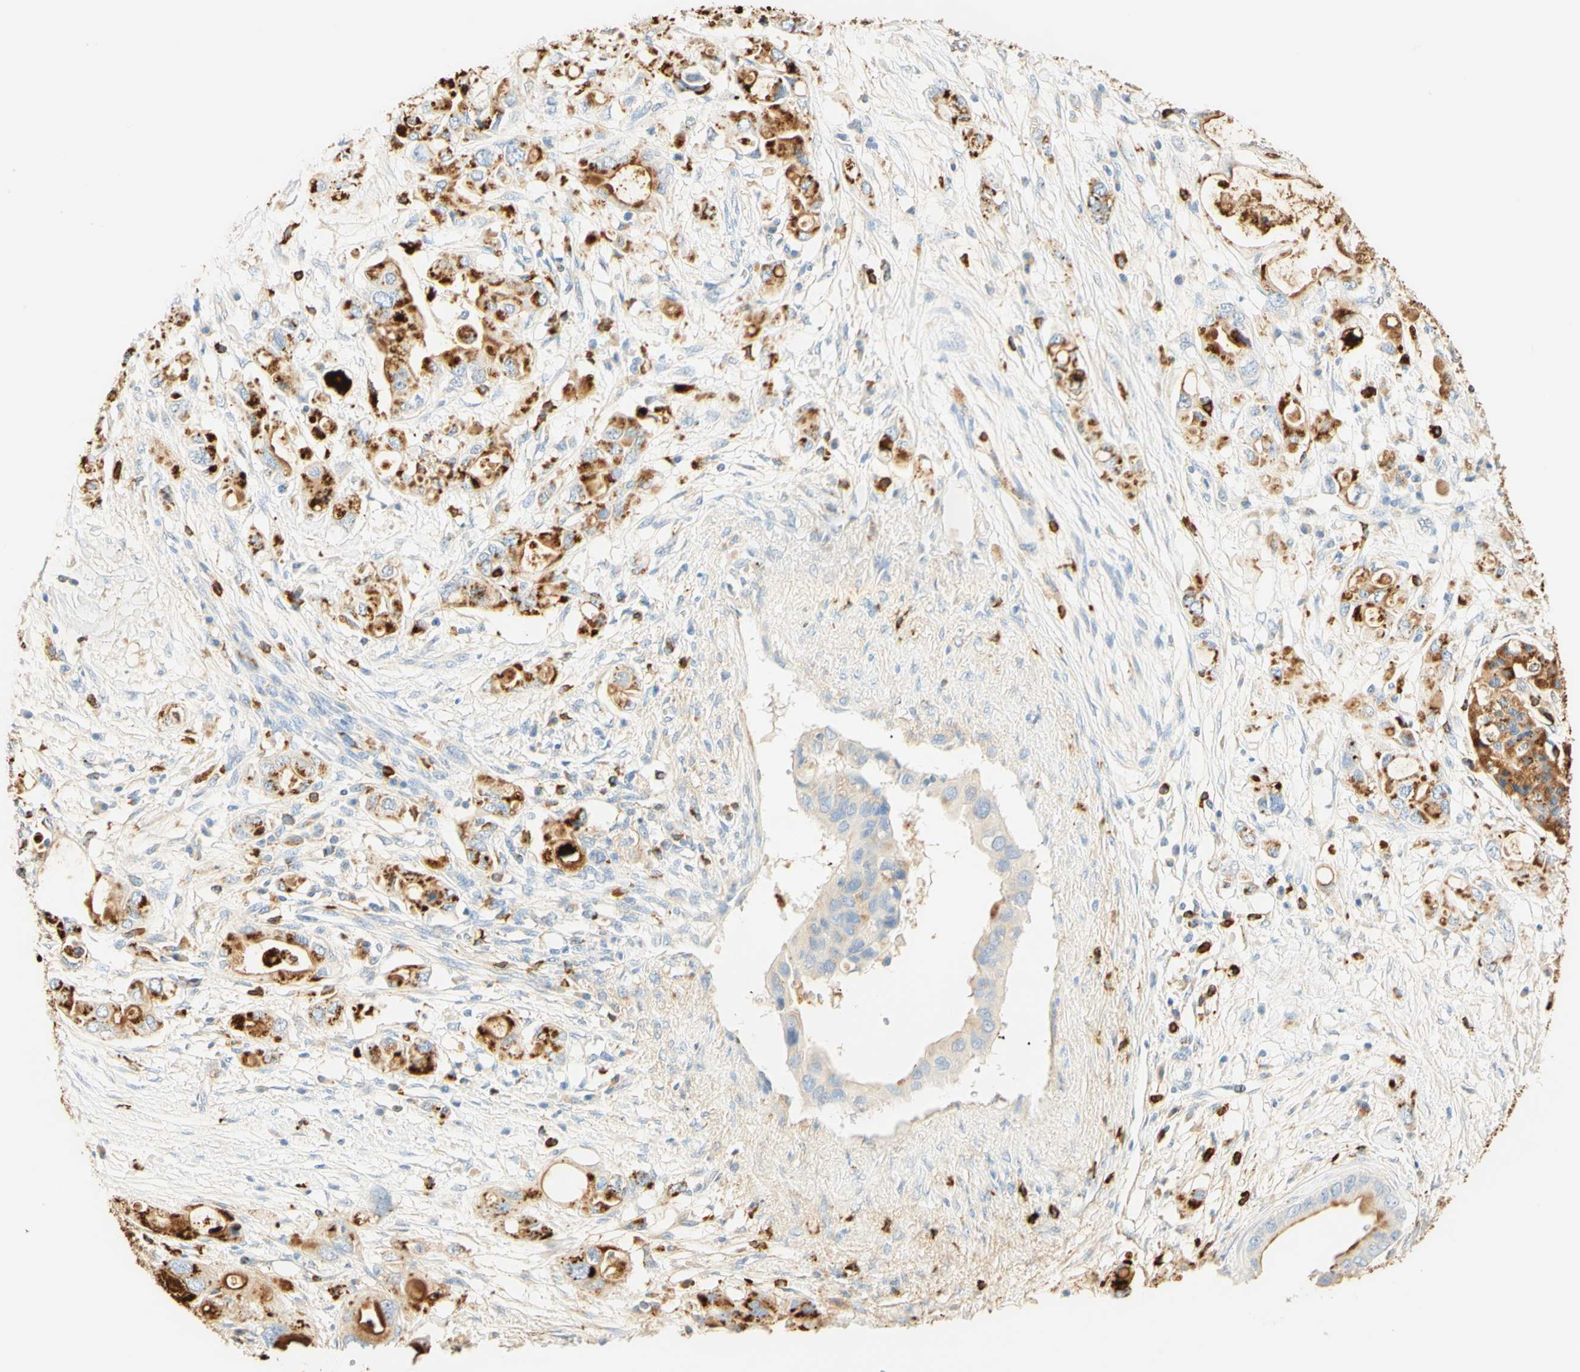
{"staining": {"intensity": "moderate", "quantity": "25%-75%", "location": "cytoplasmic/membranous"}, "tissue": "pancreatic cancer", "cell_type": "Tumor cells", "image_type": "cancer", "snomed": [{"axis": "morphology", "description": "Adenocarcinoma, NOS"}, {"axis": "topography", "description": "Pancreas"}], "caption": "Moderate cytoplasmic/membranous expression is appreciated in about 25%-75% of tumor cells in adenocarcinoma (pancreatic).", "gene": "CD63", "patient": {"sex": "female", "age": 56}}